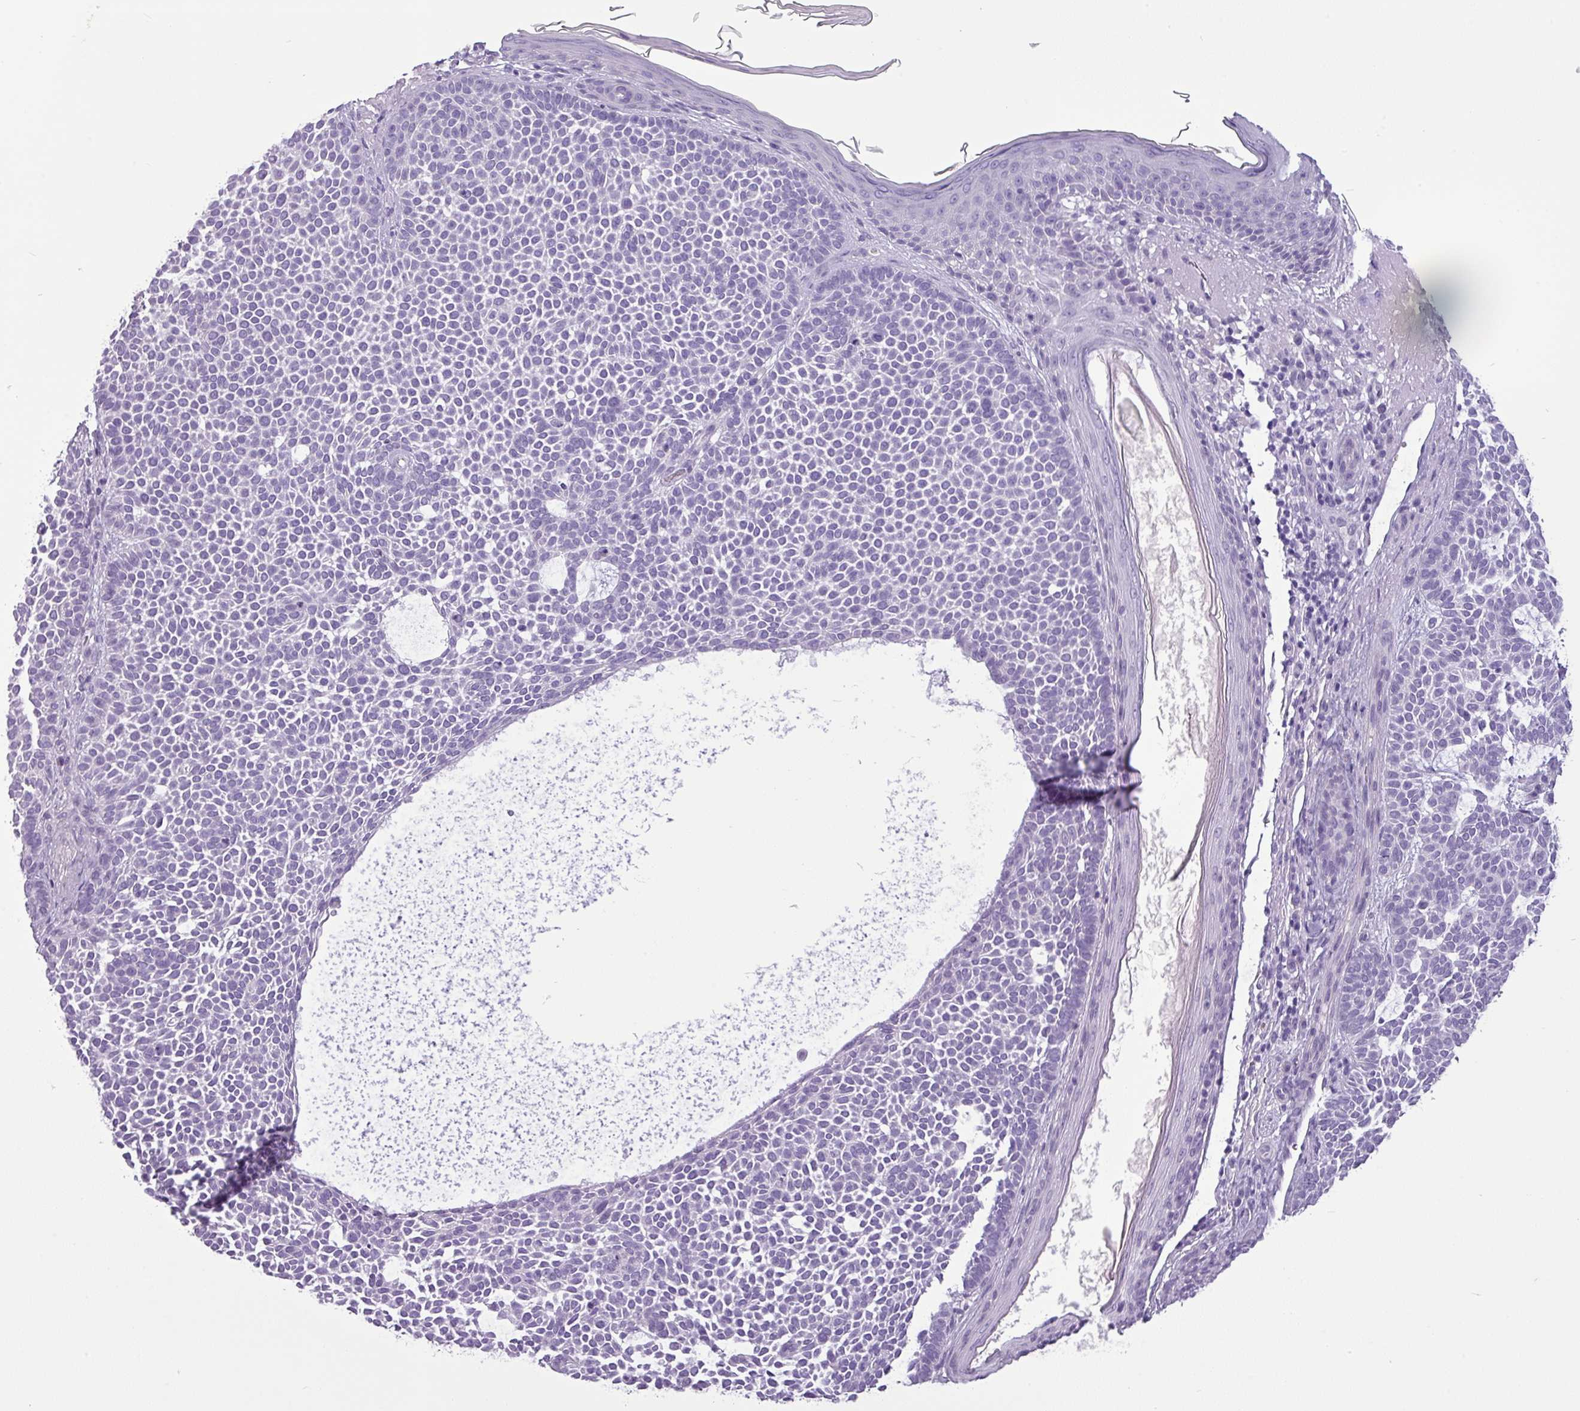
{"staining": {"intensity": "negative", "quantity": "none", "location": "none"}, "tissue": "skin cancer", "cell_type": "Tumor cells", "image_type": "cancer", "snomed": [{"axis": "morphology", "description": "Basal cell carcinoma"}, {"axis": "topography", "description": "Skin"}], "caption": "The histopathology image reveals no significant positivity in tumor cells of skin cancer. The staining is performed using DAB (3,3'-diaminobenzidine) brown chromogen with nuclei counter-stained in using hematoxylin.", "gene": "CDH16", "patient": {"sex": "female", "age": 77}}